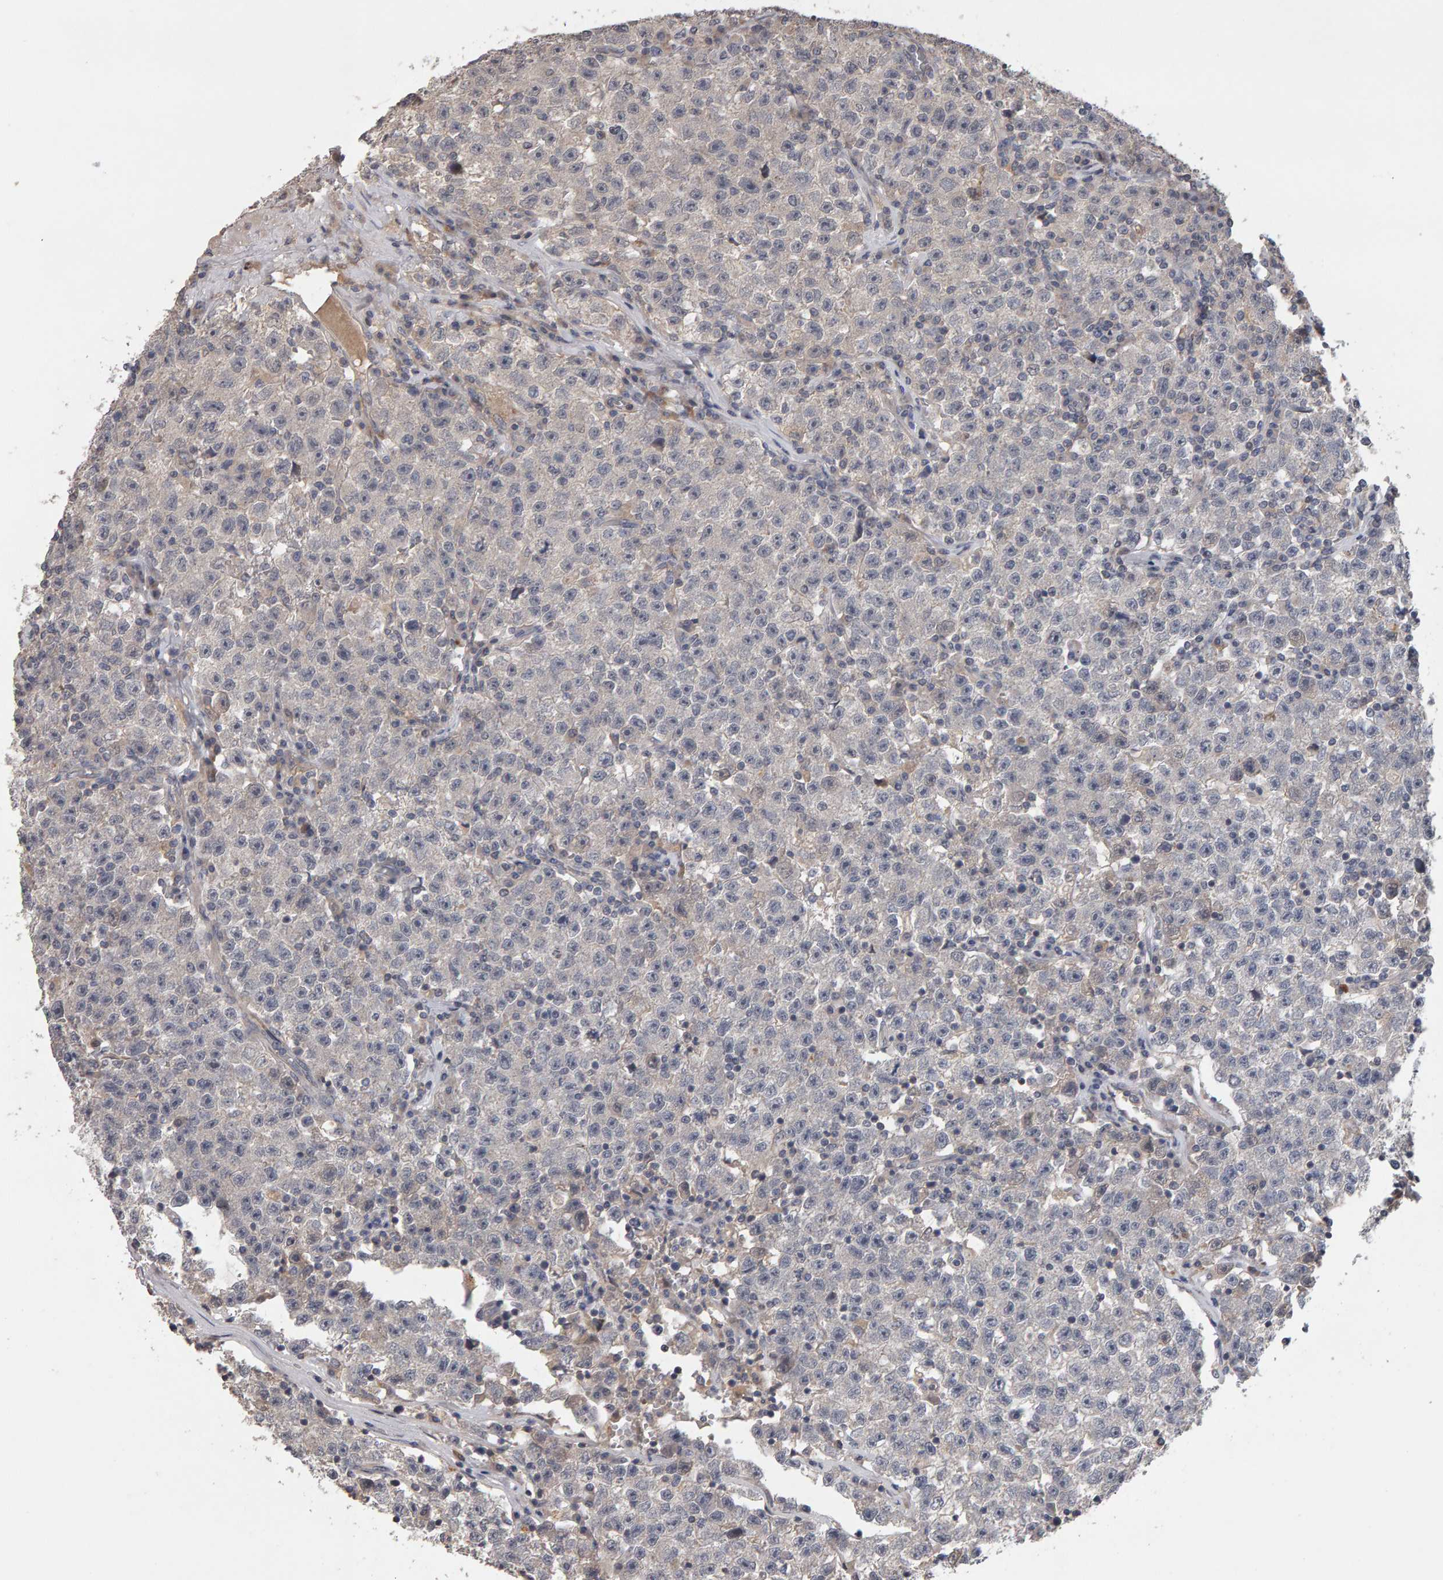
{"staining": {"intensity": "negative", "quantity": "none", "location": "none"}, "tissue": "testis cancer", "cell_type": "Tumor cells", "image_type": "cancer", "snomed": [{"axis": "morphology", "description": "Seminoma, NOS"}, {"axis": "topography", "description": "Testis"}], "caption": "A photomicrograph of testis seminoma stained for a protein exhibits no brown staining in tumor cells.", "gene": "COASY", "patient": {"sex": "male", "age": 22}}